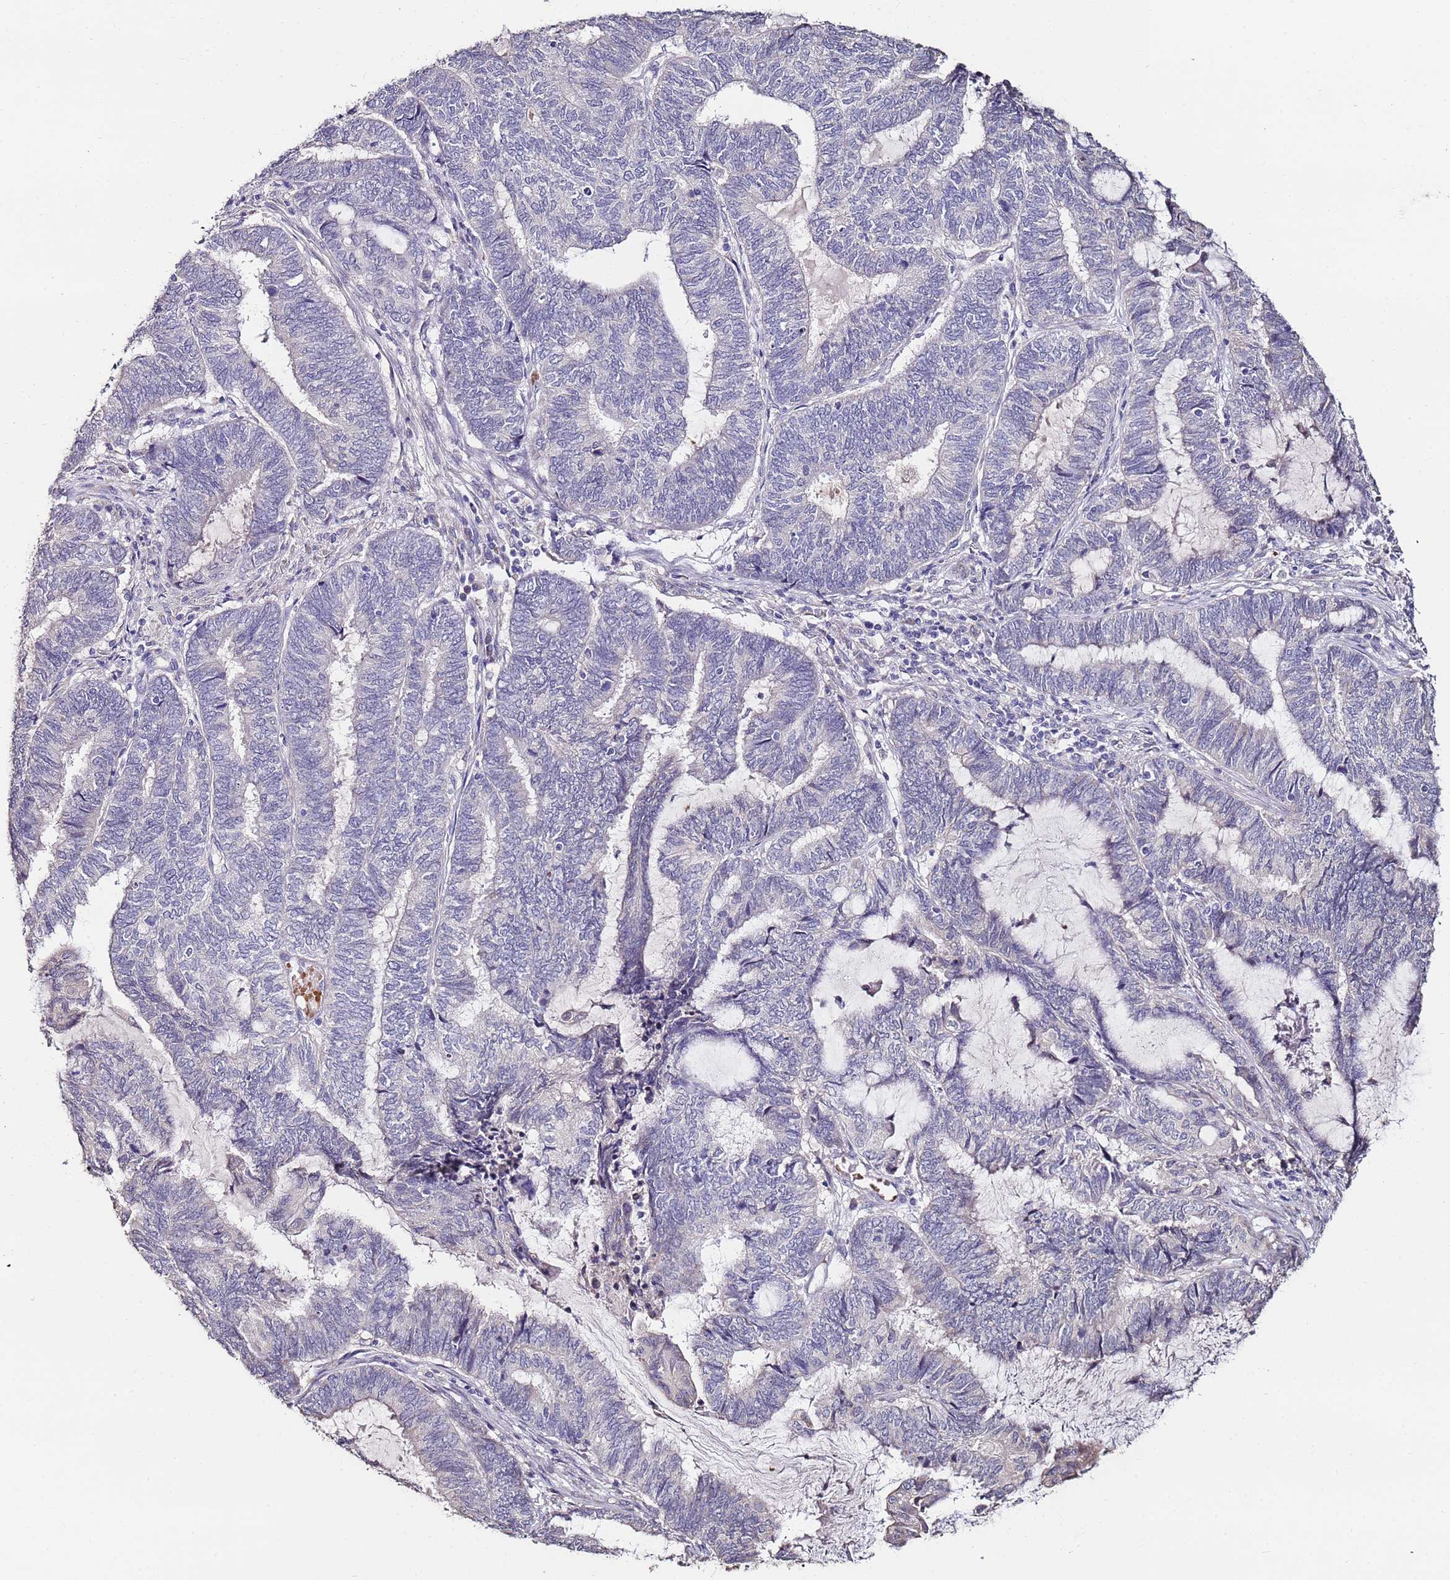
{"staining": {"intensity": "negative", "quantity": "none", "location": "none"}, "tissue": "endometrial cancer", "cell_type": "Tumor cells", "image_type": "cancer", "snomed": [{"axis": "morphology", "description": "Adenocarcinoma, NOS"}, {"axis": "topography", "description": "Uterus"}, {"axis": "topography", "description": "Endometrium"}], "caption": "Tumor cells are negative for brown protein staining in endometrial cancer. (IHC, brightfield microscopy, high magnification).", "gene": "C3orf80", "patient": {"sex": "female", "age": 70}}